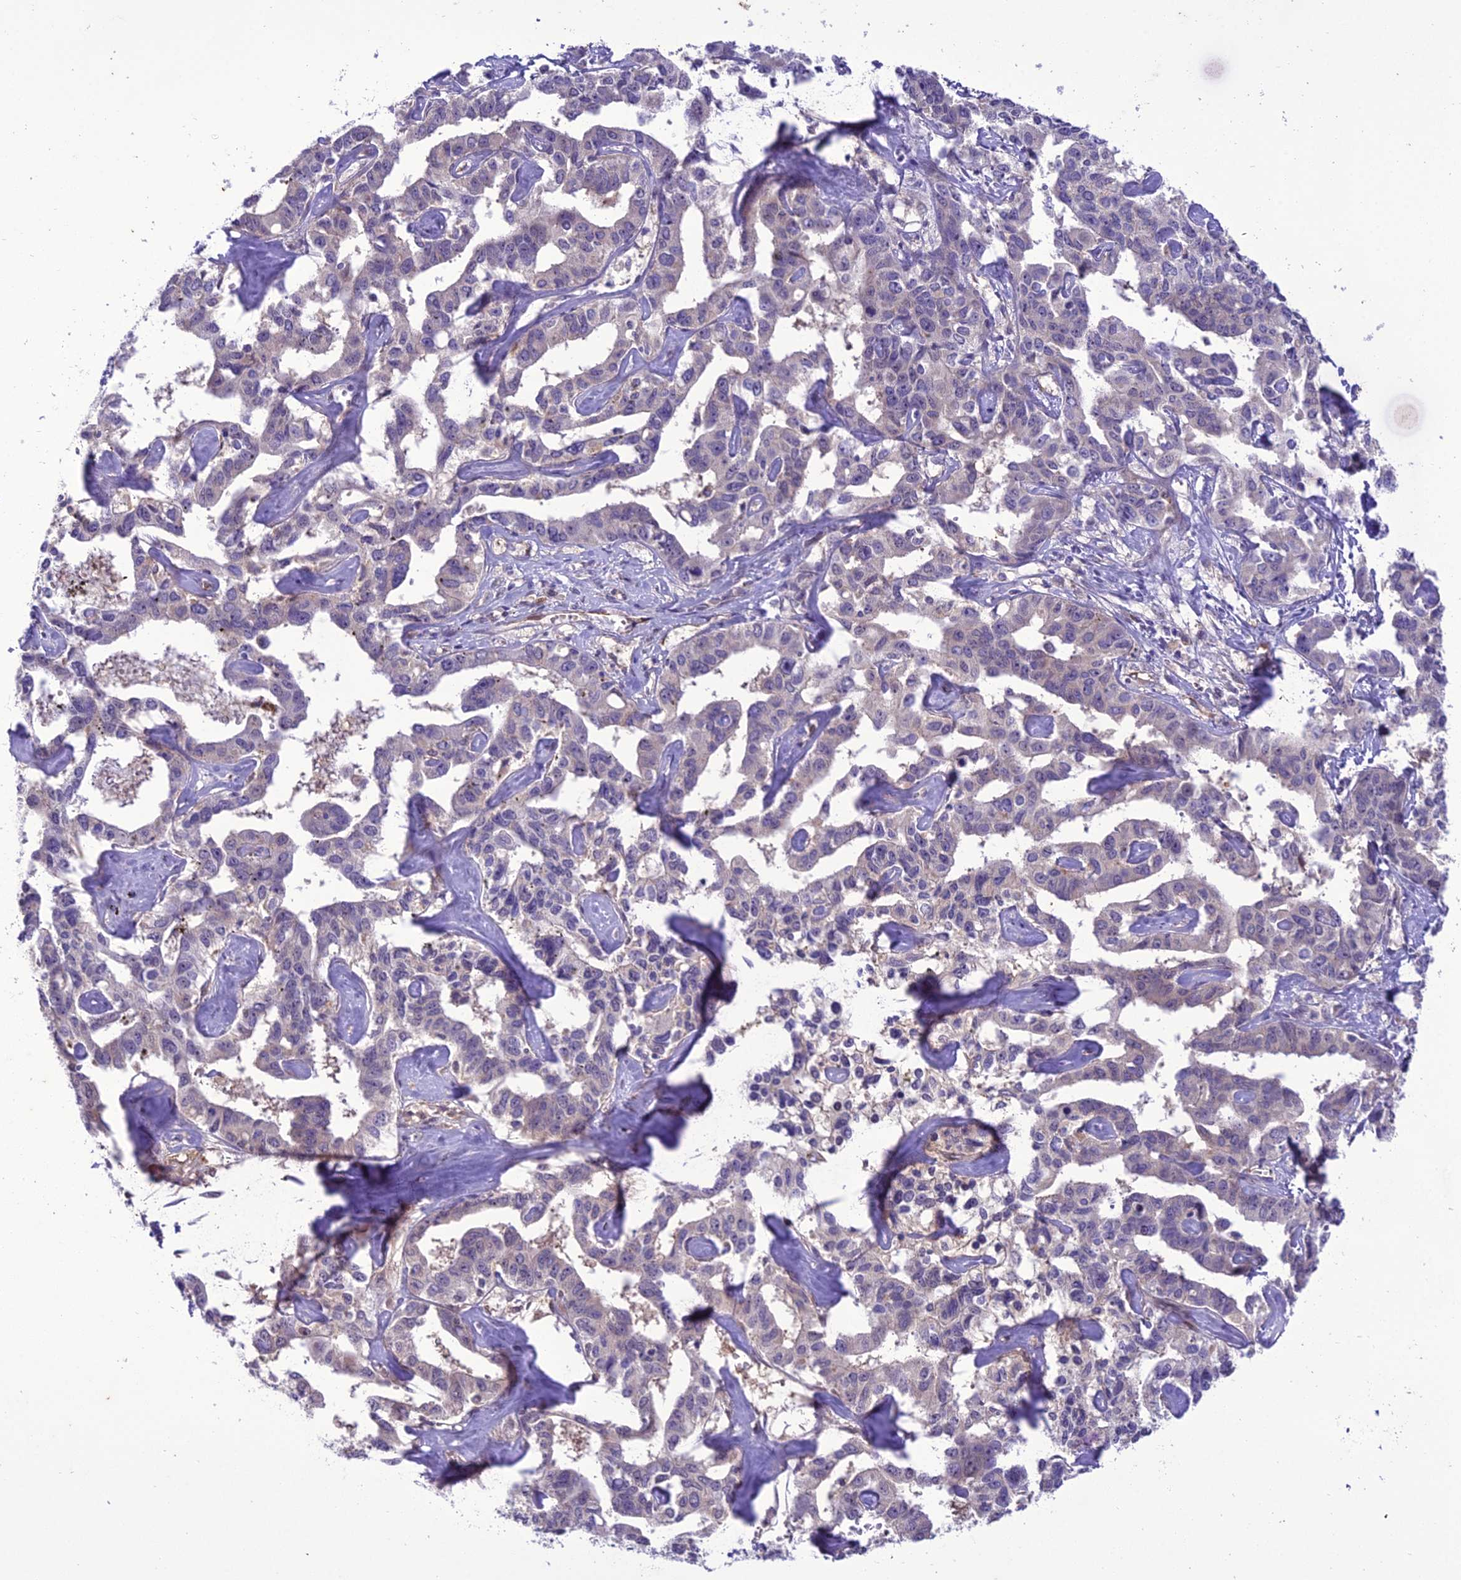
{"staining": {"intensity": "negative", "quantity": "none", "location": "none"}, "tissue": "liver cancer", "cell_type": "Tumor cells", "image_type": "cancer", "snomed": [{"axis": "morphology", "description": "Cholangiocarcinoma"}, {"axis": "topography", "description": "Liver"}], "caption": "IHC micrograph of human liver cancer stained for a protein (brown), which exhibits no positivity in tumor cells.", "gene": "BORCS6", "patient": {"sex": "male", "age": 59}}